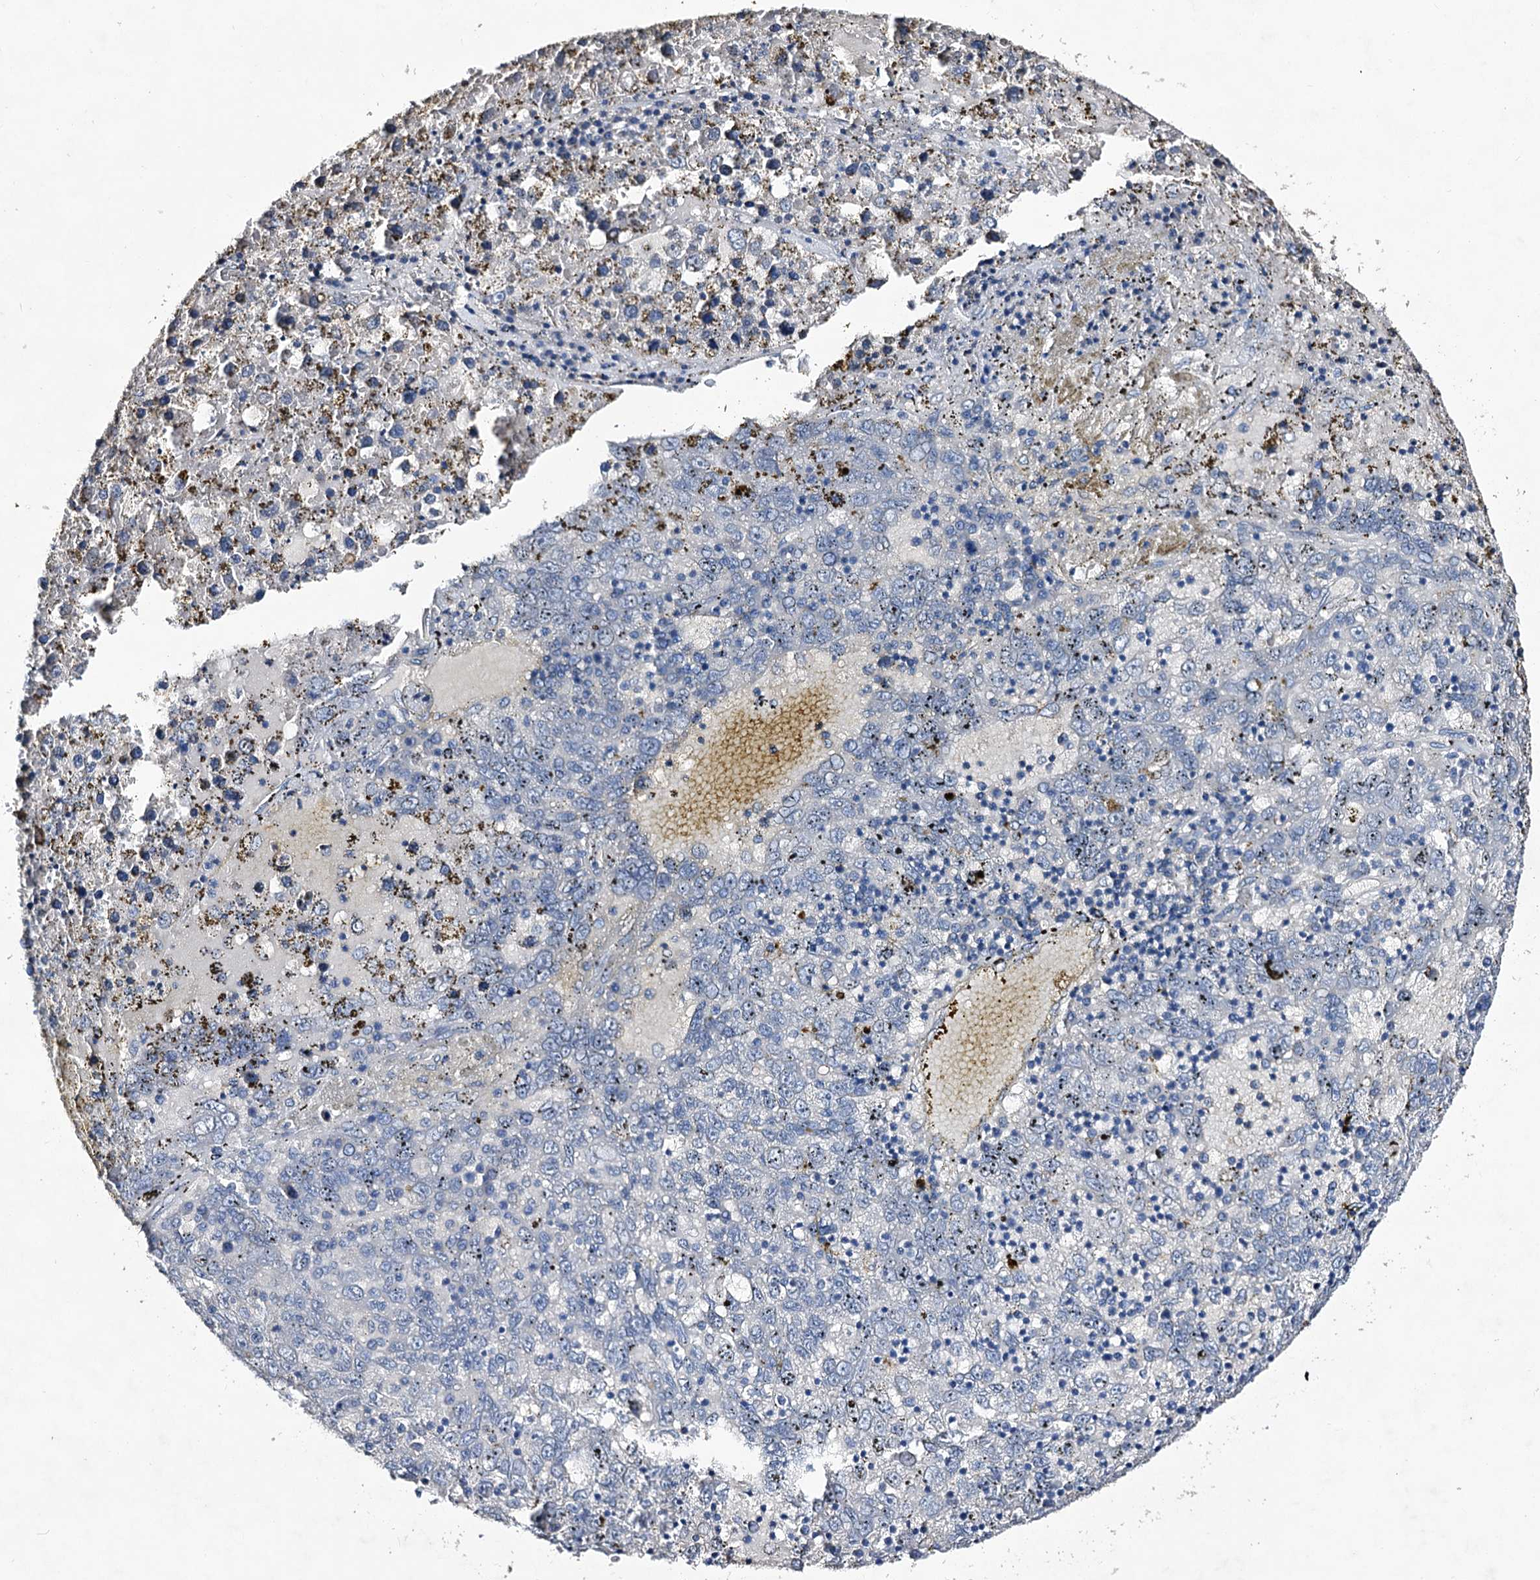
{"staining": {"intensity": "negative", "quantity": "none", "location": "none"}, "tissue": "liver cancer", "cell_type": "Tumor cells", "image_type": "cancer", "snomed": [{"axis": "morphology", "description": "Carcinoma, Hepatocellular, NOS"}, {"axis": "topography", "description": "Liver"}], "caption": "Immunohistochemical staining of human liver cancer (hepatocellular carcinoma) displays no significant expression in tumor cells.", "gene": "PLIN1", "patient": {"sex": "male", "age": 49}}